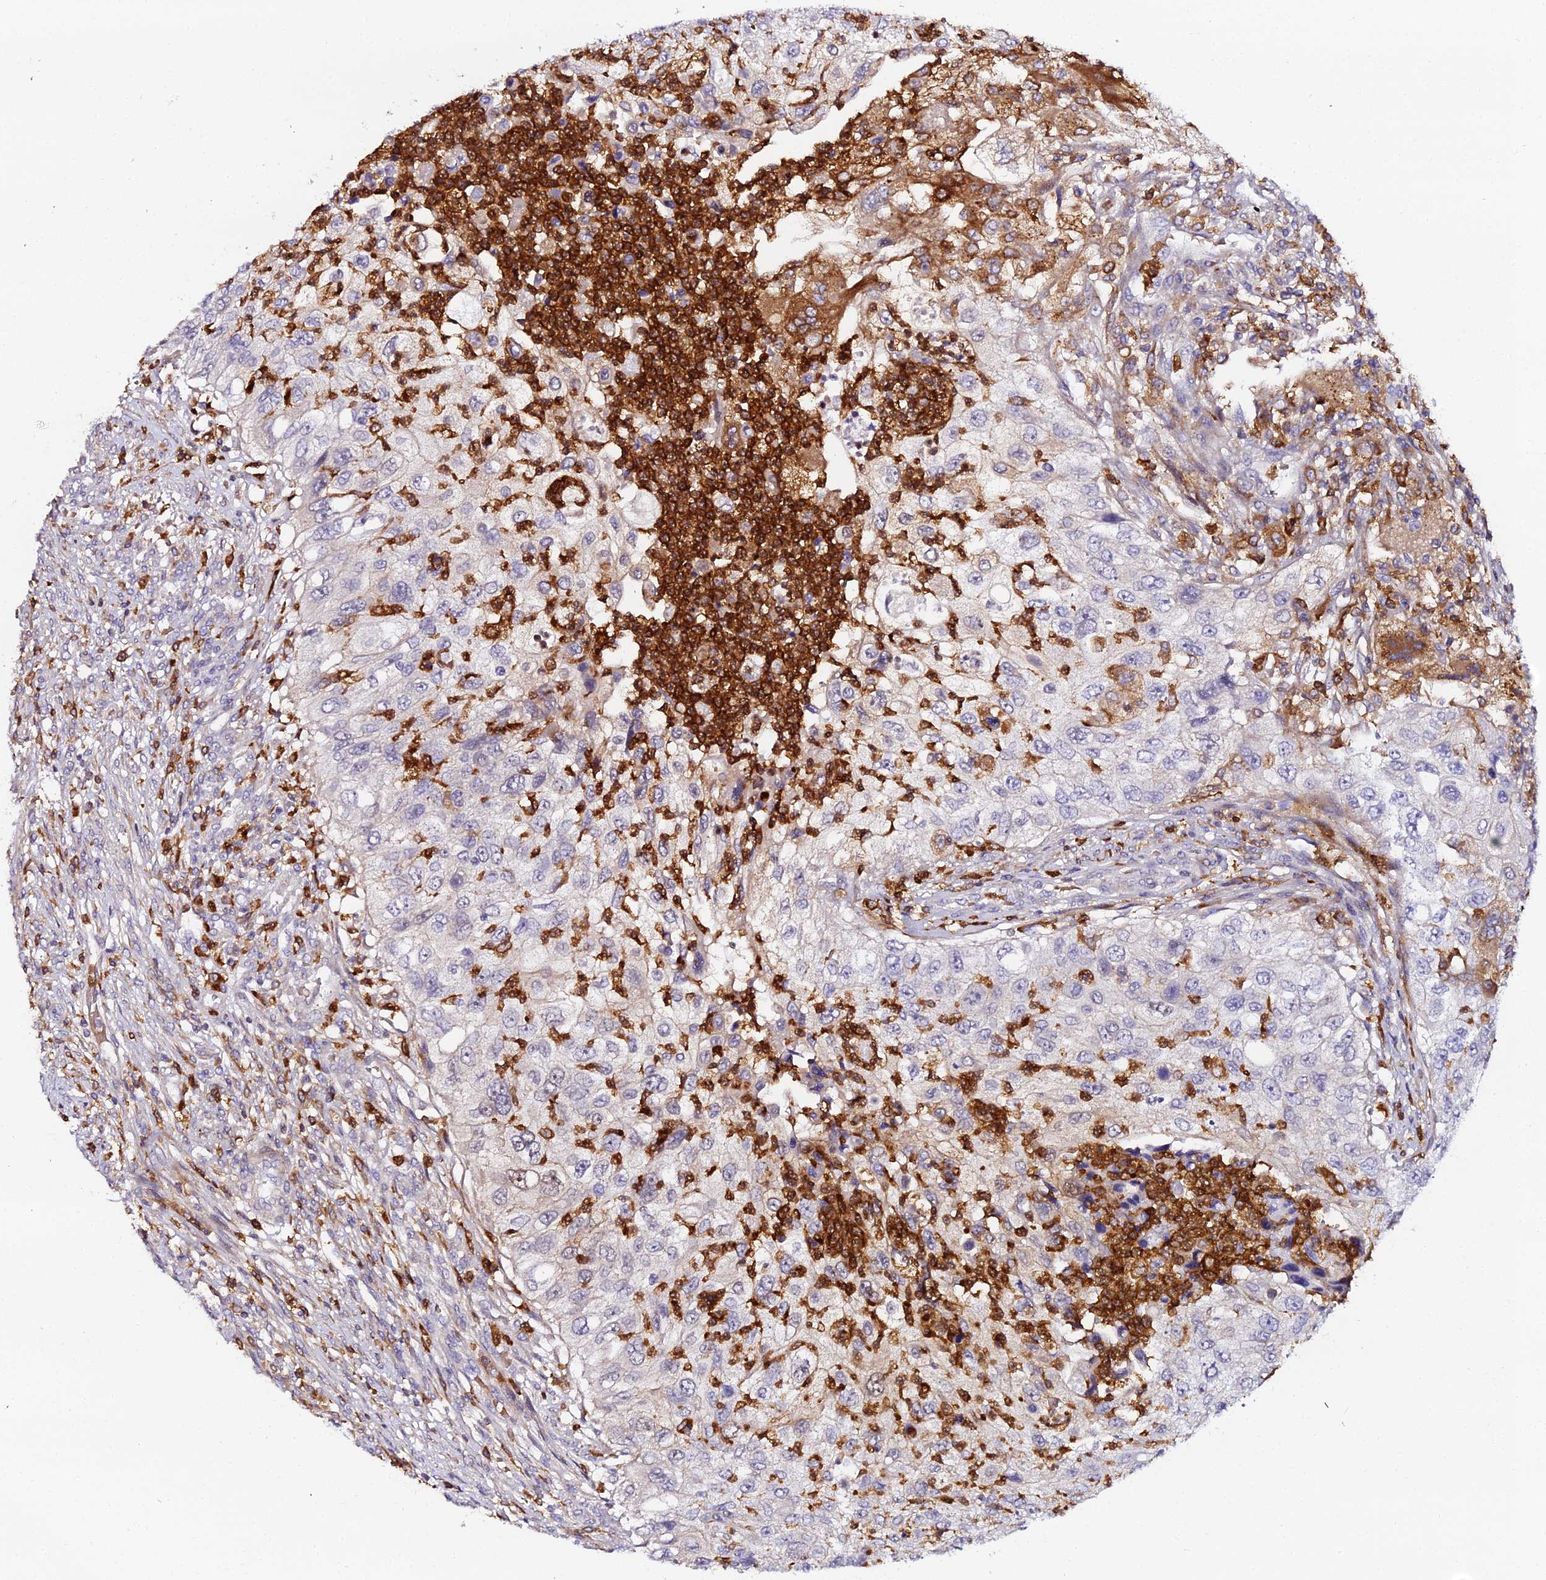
{"staining": {"intensity": "moderate", "quantity": "<25%", "location": "cytoplasmic/membranous"}, "tissue": "urothelial cancer", "cell_type": "Tumor cells", "image_type": "cancer", "snomed": [{"axis": "morphology", "description": "Urothelial carcinoma, High grade"}, {"axis": "topography", "description": "Urinary bladder"}], "caption": "Immunohistochemistry (IHC) (DAB) staining of urothelial cancer shows moderate cytoplasmic/membranous protein positivity in approximately <25% of tumor cells.", "gene": "IL4I1", "patient": {"sex": "female", "age": 60}}